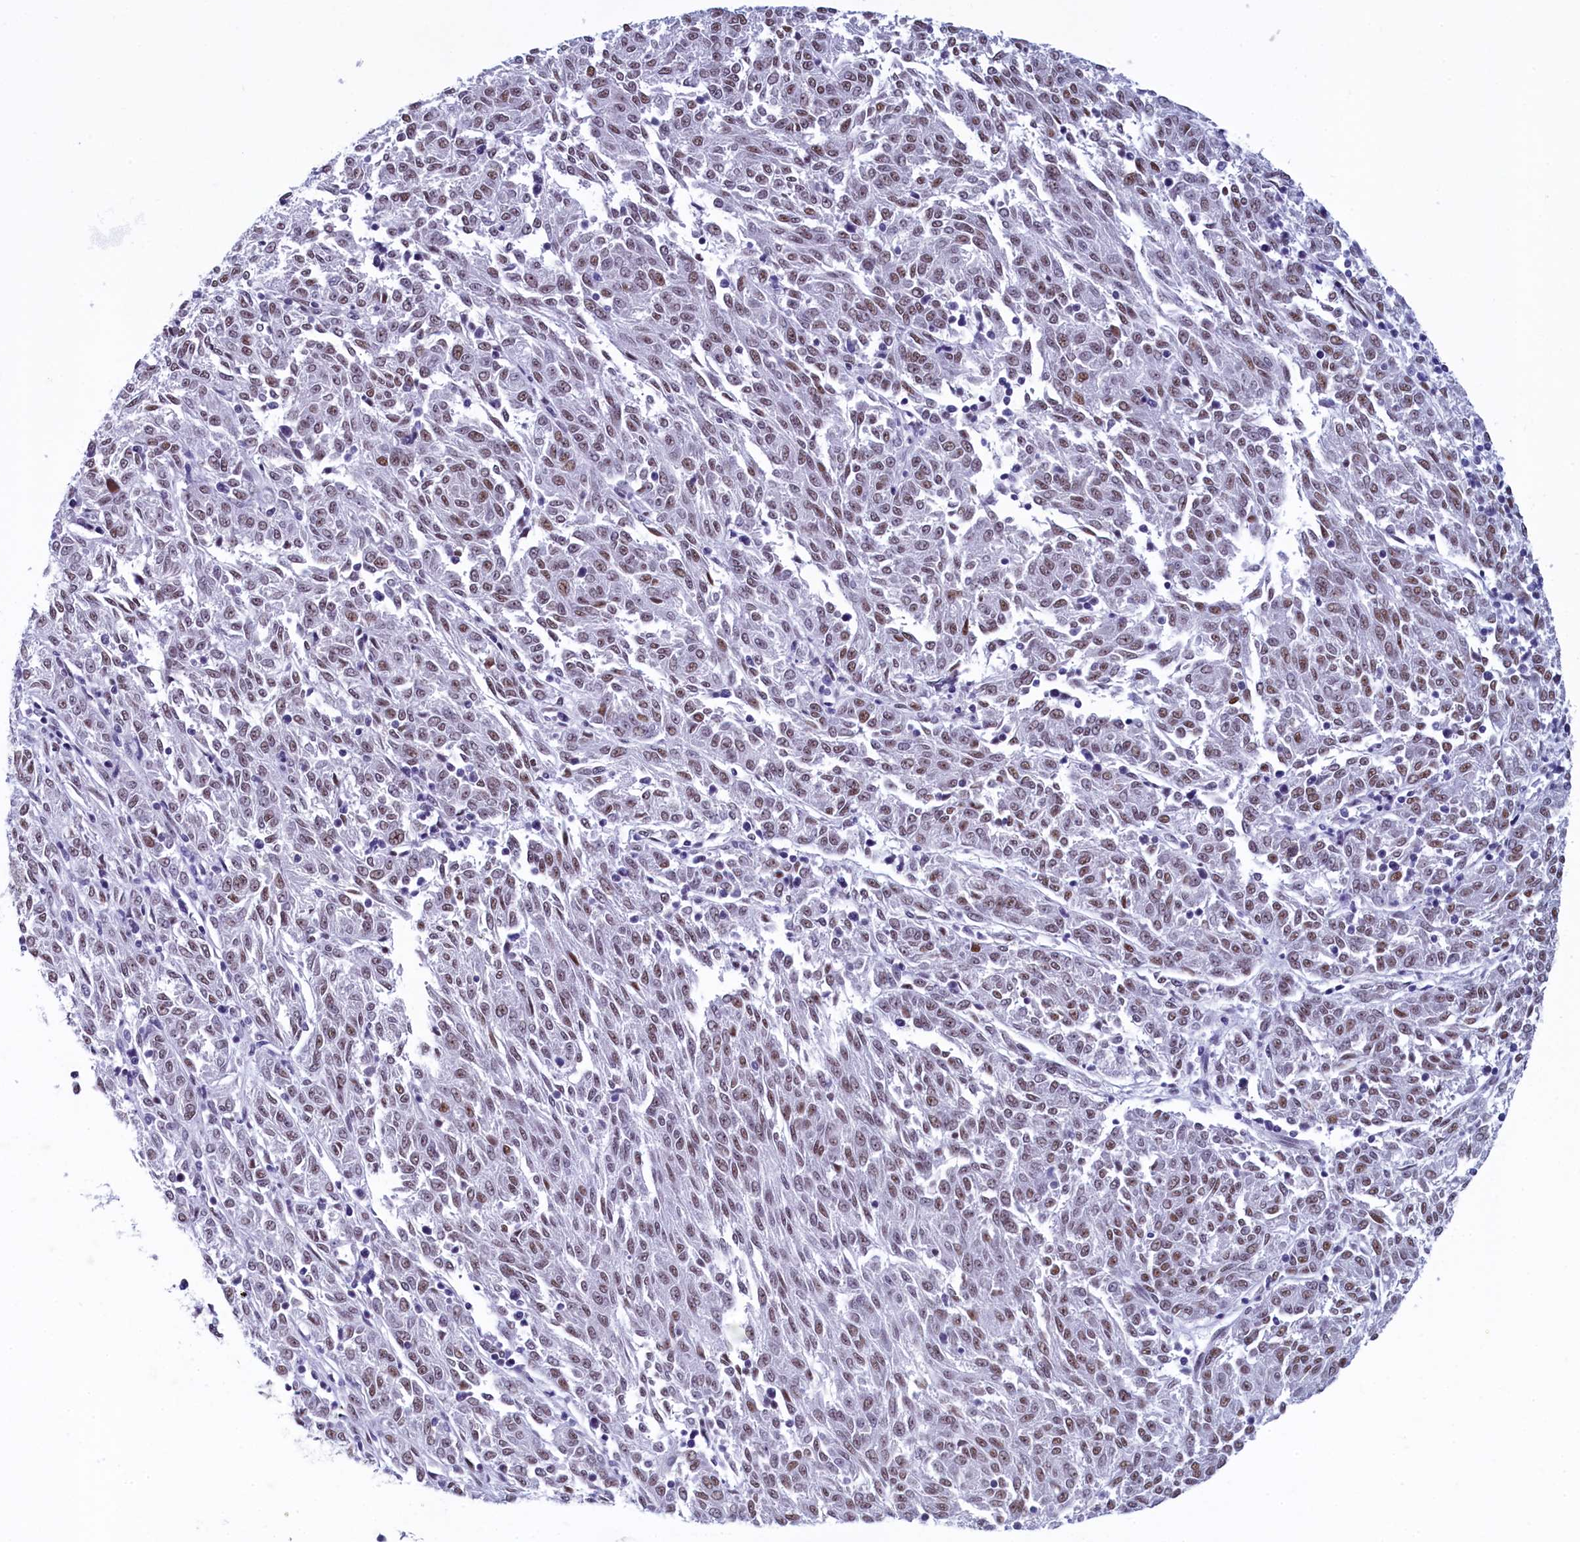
{"staining": {"intensity": "weak", "quantity": ">75%", "location": "nuclear"}, "tissue": "melanoma", "cell_type": "Tumor cells", "image_type": "cancer", "snomed": [{"axis": "morphology", "description": "Malignant melanoma, NOS"}, {"axis": "topography", "description": "Skin"}], "caption": "This image demonstrates IHC staining of human melanoma, with low weak nuclear staining in approximately >75% of tumor cells.", "gene": "SUGP2", "patient": {"sex": "female", "age": 72}}